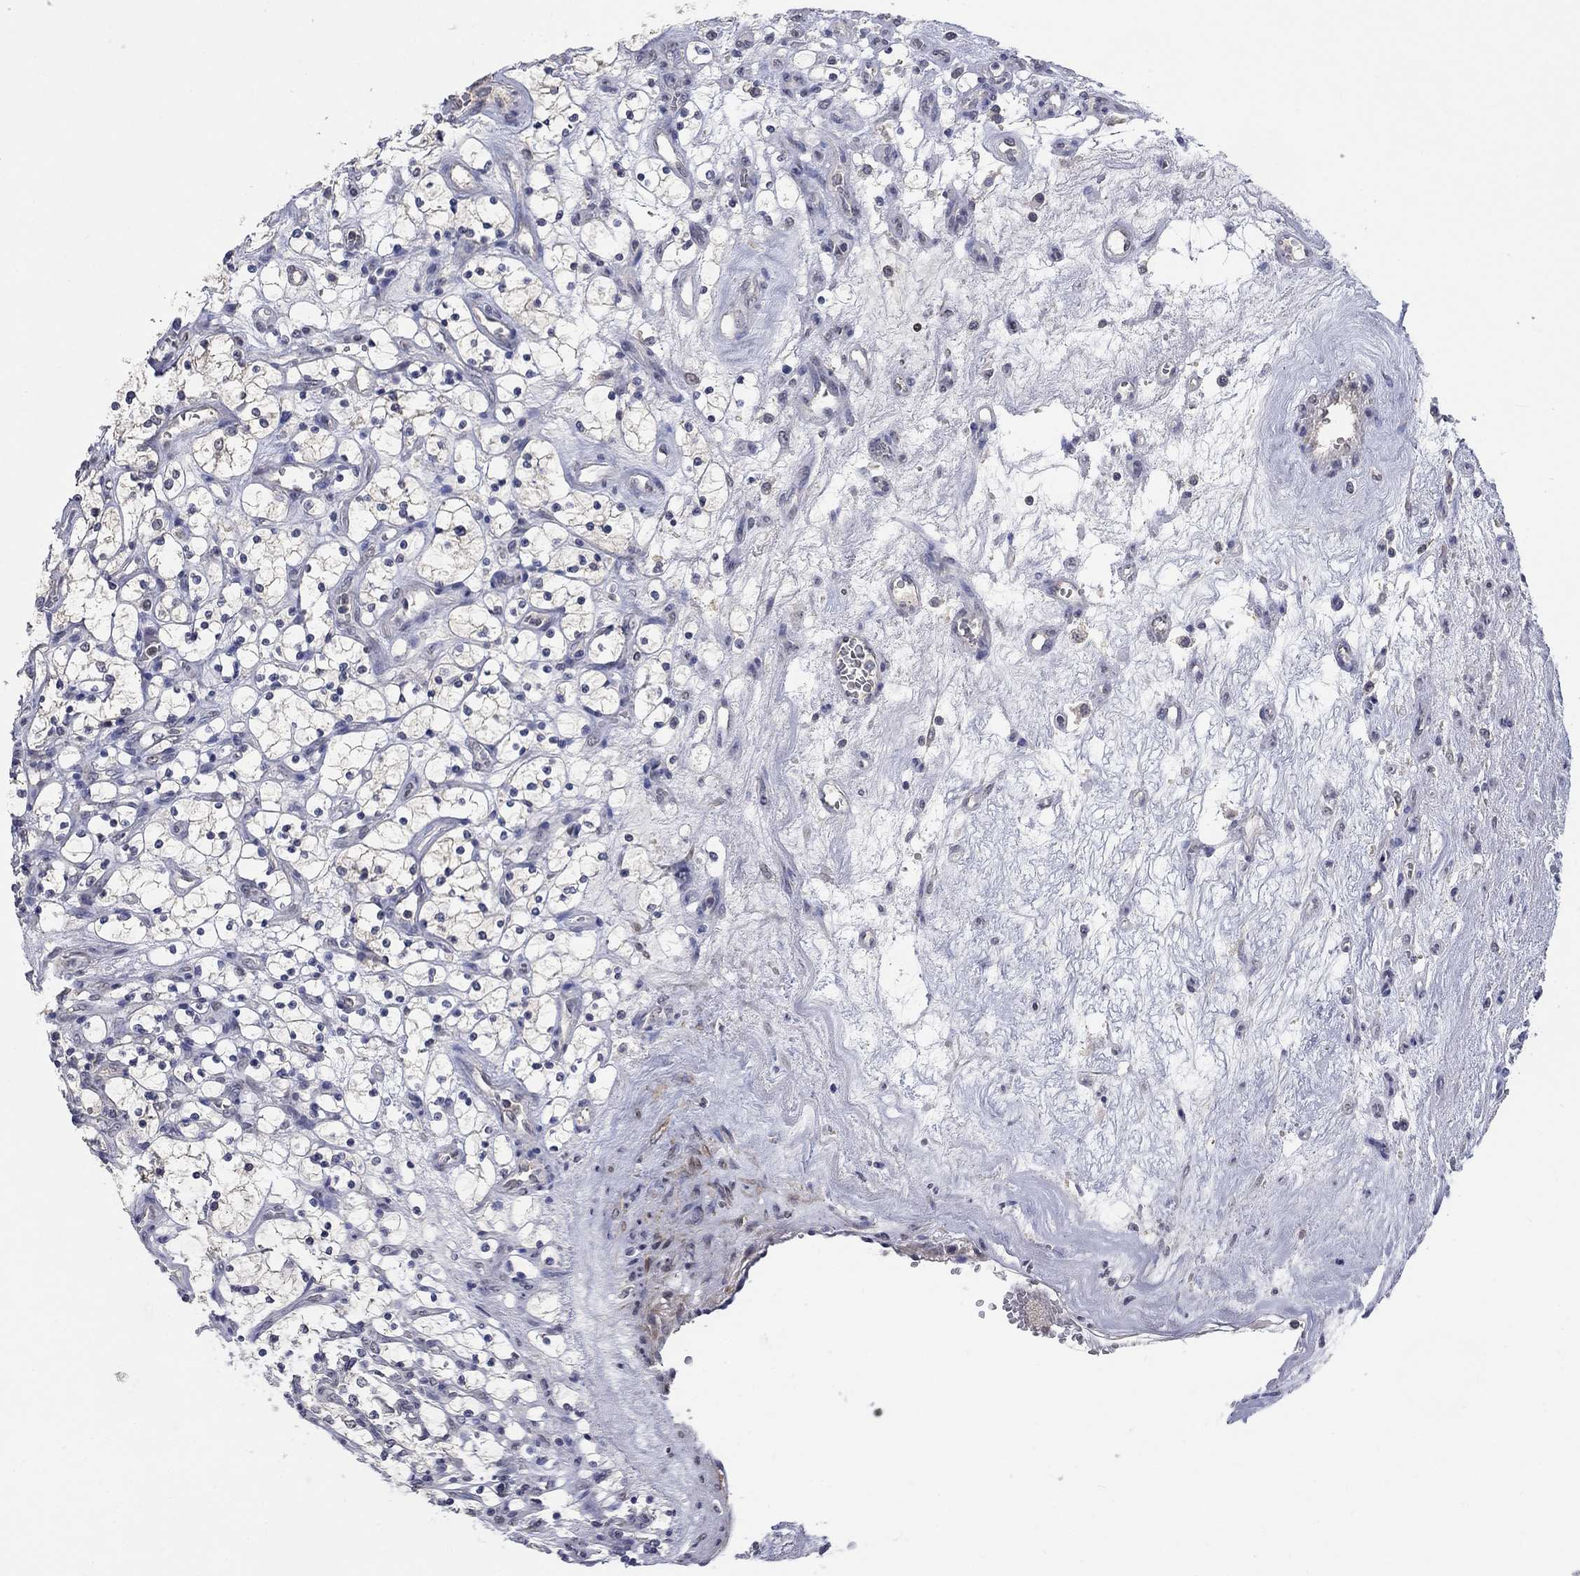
{"staining": {"intensity": "negative", "quantity": "none", "location": "none"}, "tissue": "renal cancer", "cell_type": "Tumor cells", "image_type": "cancer", "snomed": [{"axis": "morphology", "description": "Adenocarcinoma, NOS"}, {"axis": "topography", "description": "Kidney"}], "caption": "Immunohistochemistry (IHC) micrograph of renal cancer stained for a protein (brown), which demonstrates no positivity in tumor cells.", "gene": "ZBTB18", "patient": {"sex": "female", "age": 69}}